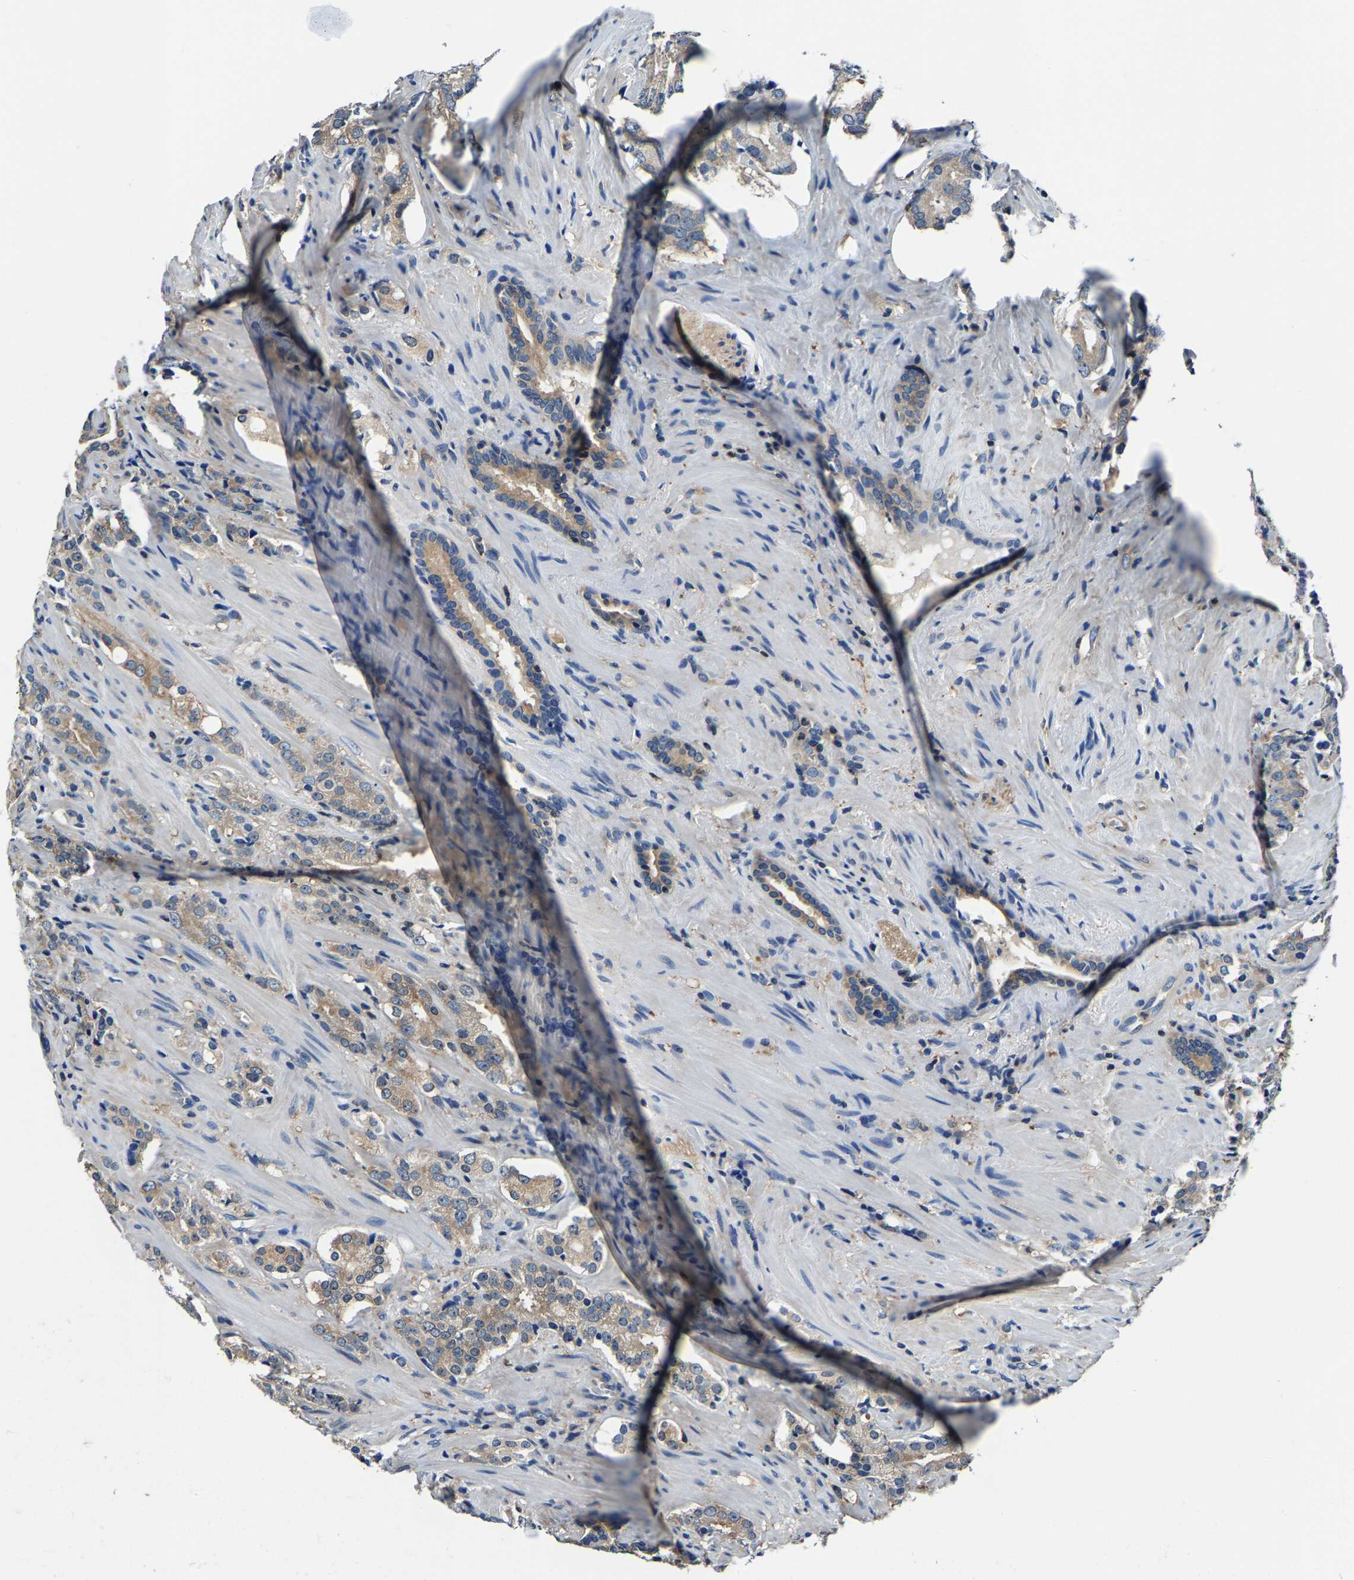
{"staining": {"intensity": "weak", "quantity": ">75%", "location": "cytoplasmic/membranous"}, "tissue": "prostate cancer", "cell_type": "Tumor cells", "image_type": "cancer", "snomed": [{"axis": "morphology", "description": "Adenocarcinoma, High grade"}, {"axis": "topography", "description": "Prostate"}], "caption": "Human prostate cancer stained with a protein marker demonstrates weak staining in tumor cells.", "gene": "ALDOB", "patient": {"sex": "male", "age": 71}}